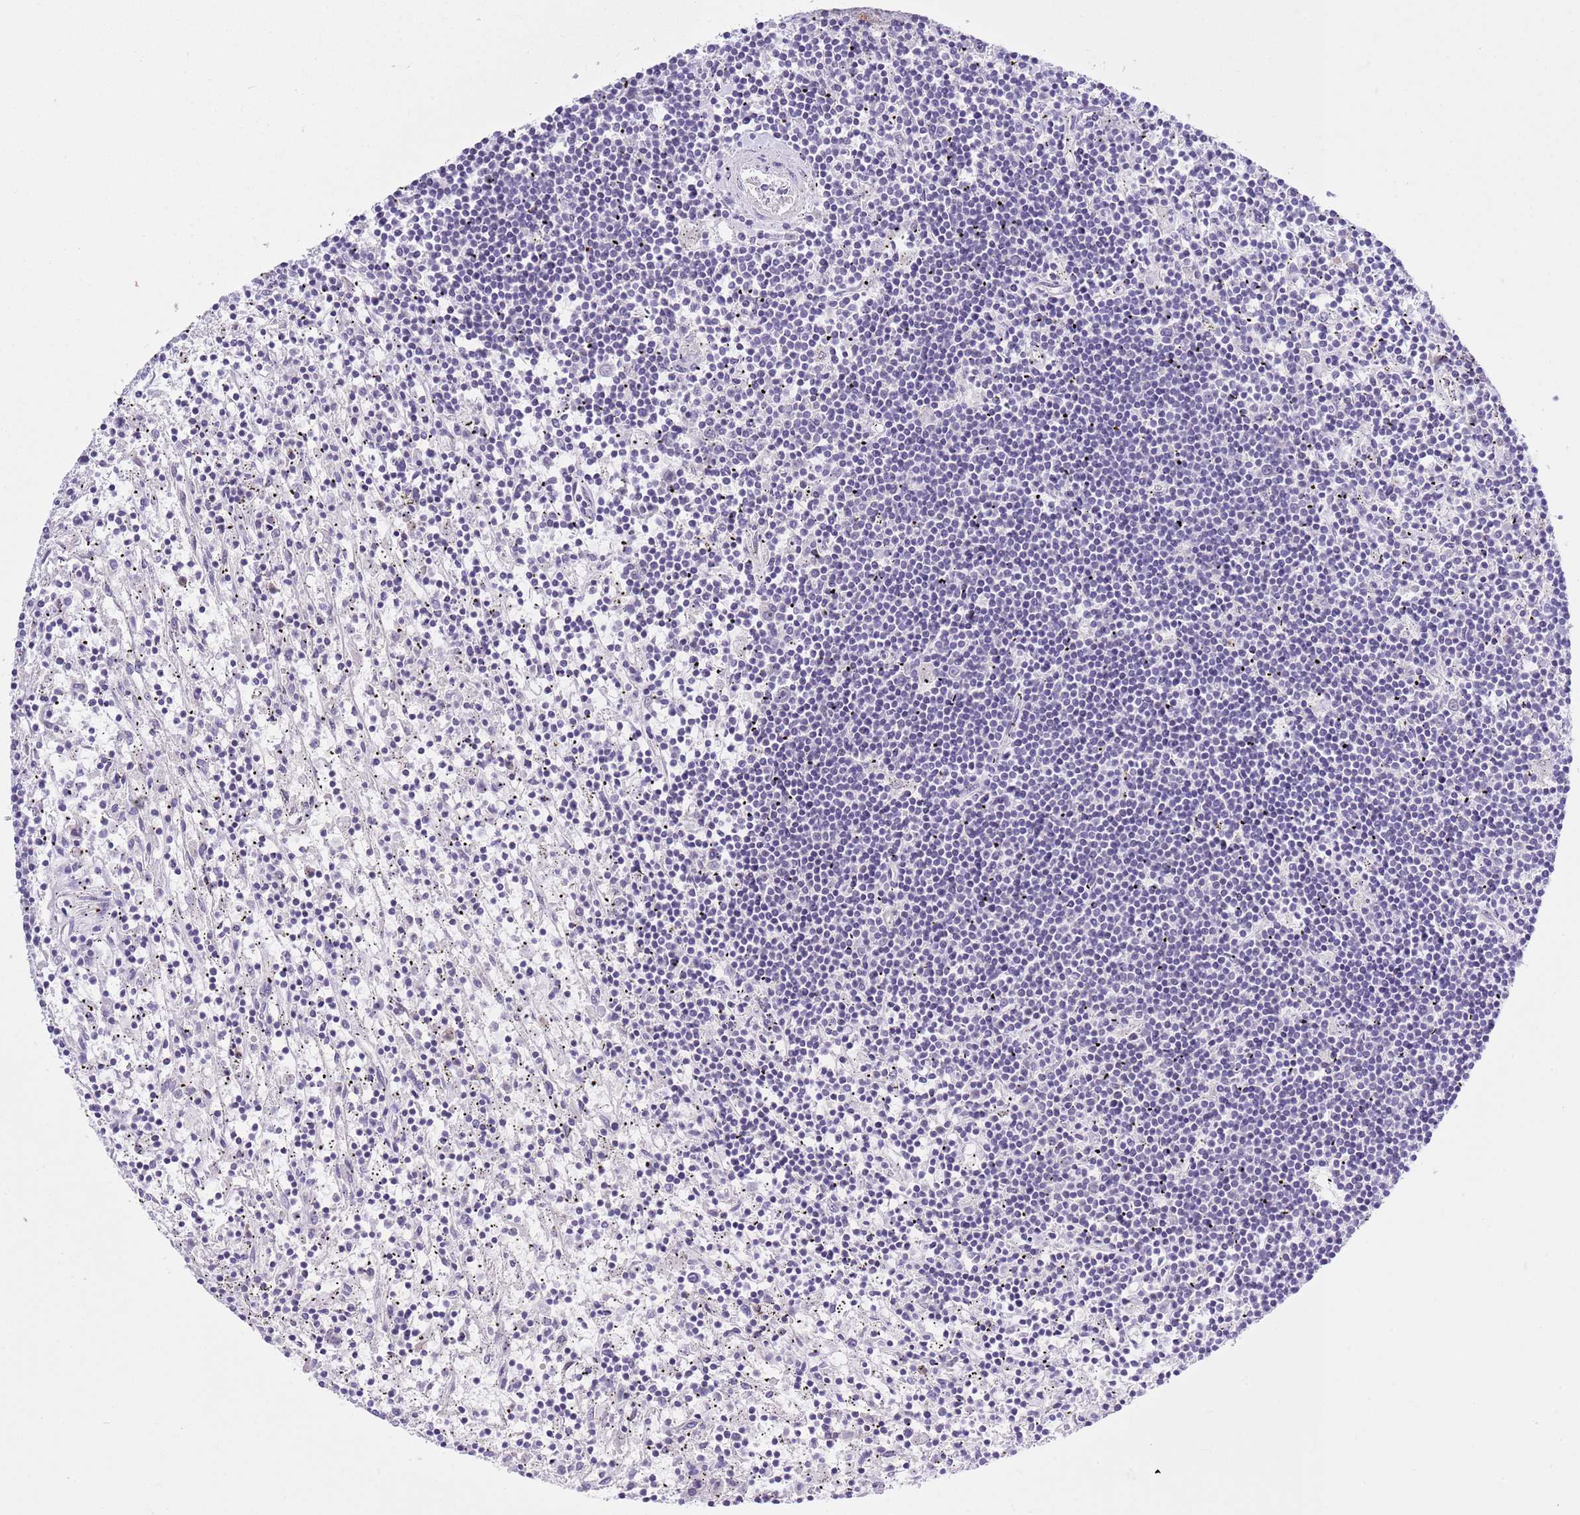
{"staining": {"intensity": "negative", "quantity": "none", "location": "none"}, "tissue": "lymphoma", "cell_type": "Tumor cells", "image_type": "cancer", "snomed": [{"axis": "morphology", "description": "Malignant lymphoma, non-Hodgkin's type, Low grade"}, {"axis": "topography", "description": "Spleen"}], "caption": "Human low-grade malignant lymphoma, non-Hodgkin's type stained for a protein using immunohistochemistry (IHC) exhibits no positivity in tumor cells.", "gene": "NET1", "patient": {"sex": "male", "age": 76}}